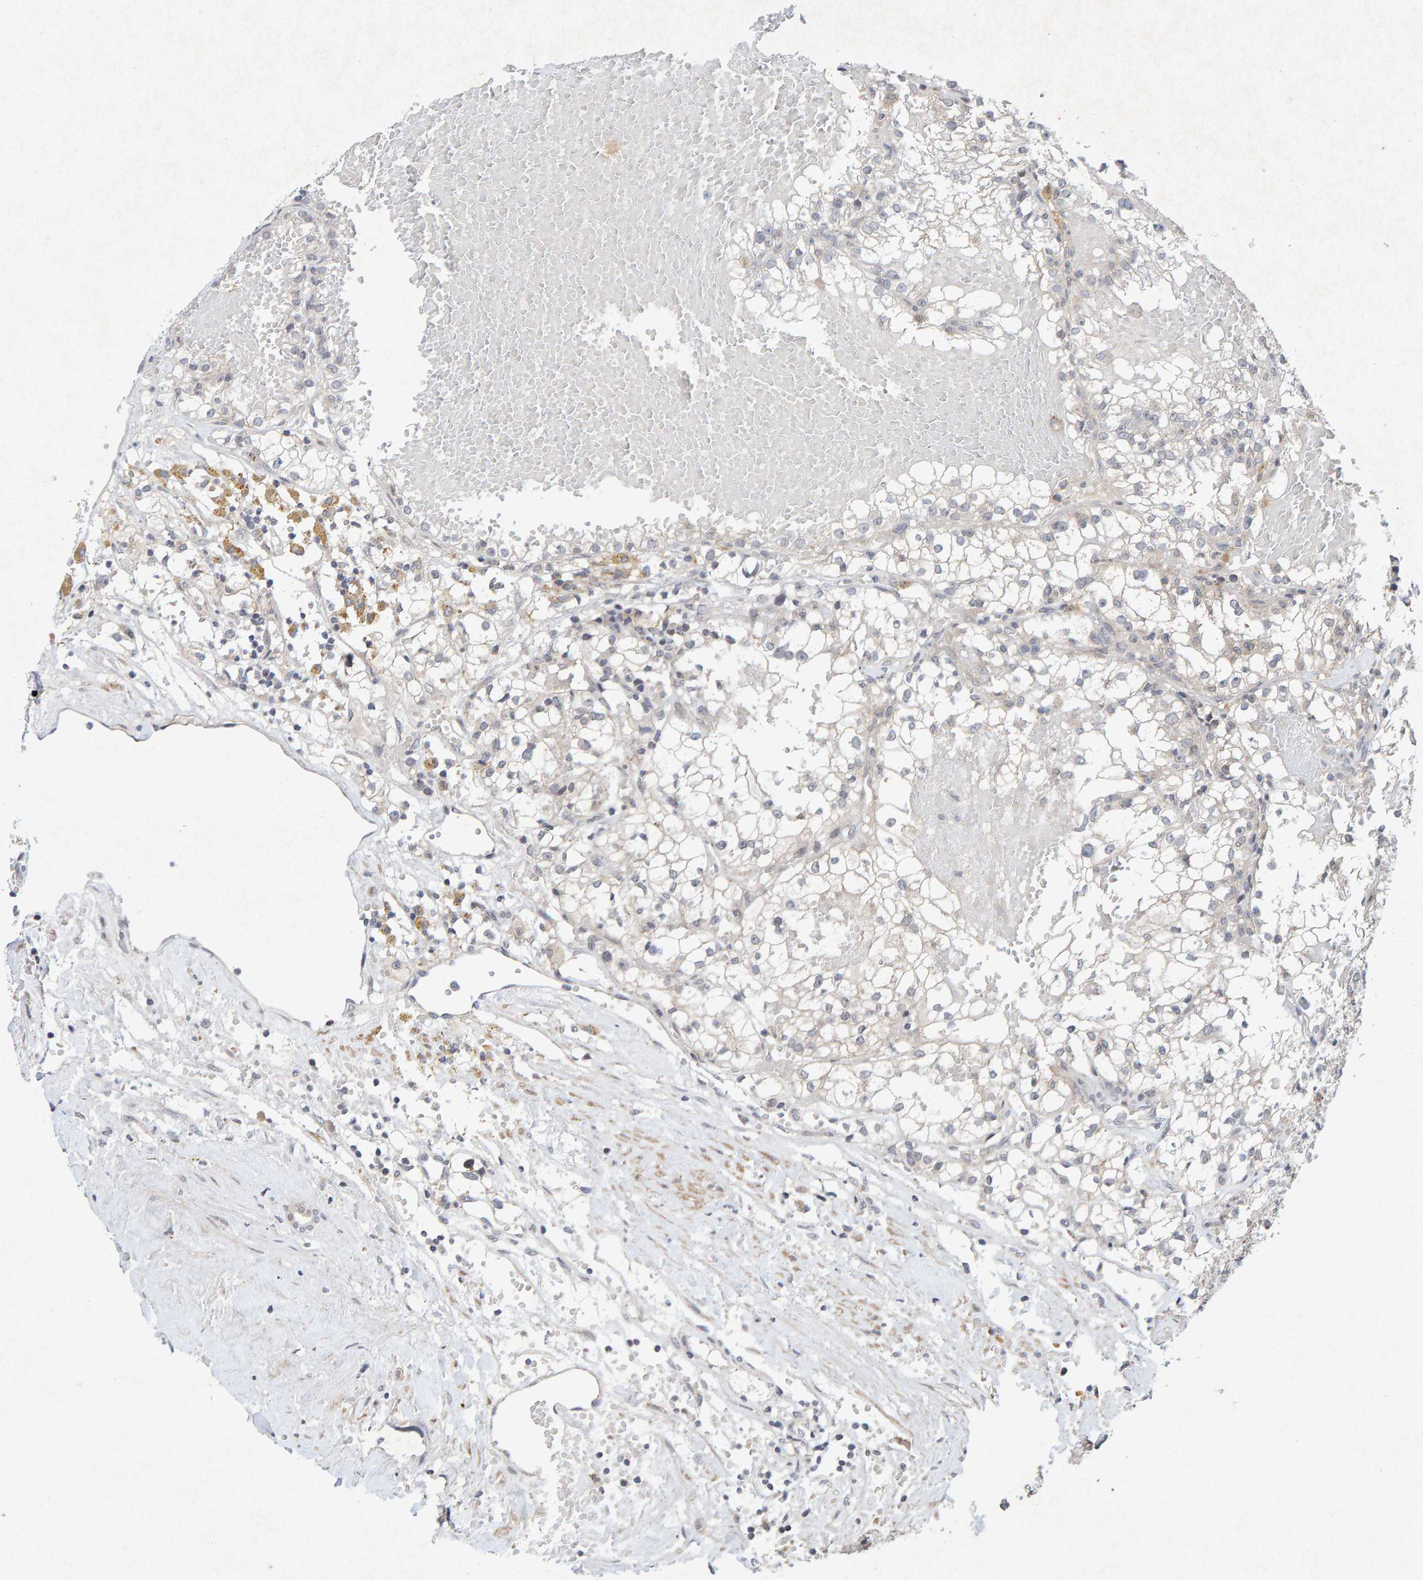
{"staining": {"intensity": "negative", "quantity": "none", "location": "none"}, "tissue": "renal cancer", "cell_type": "Tumor cells", "image_type": "cancer", "snomed": [{"axis": "morphology", "description": "Adenocarcinoma, NOS"}, {"axis": "topography", "description": "Kidney"}], "caption": "IHC image of human renal cancer stained for a protein (brown), which exhibits no positivity in tumor cells.", "gene": "CDH2", "patient": {"sex": "male", "age": 56}}